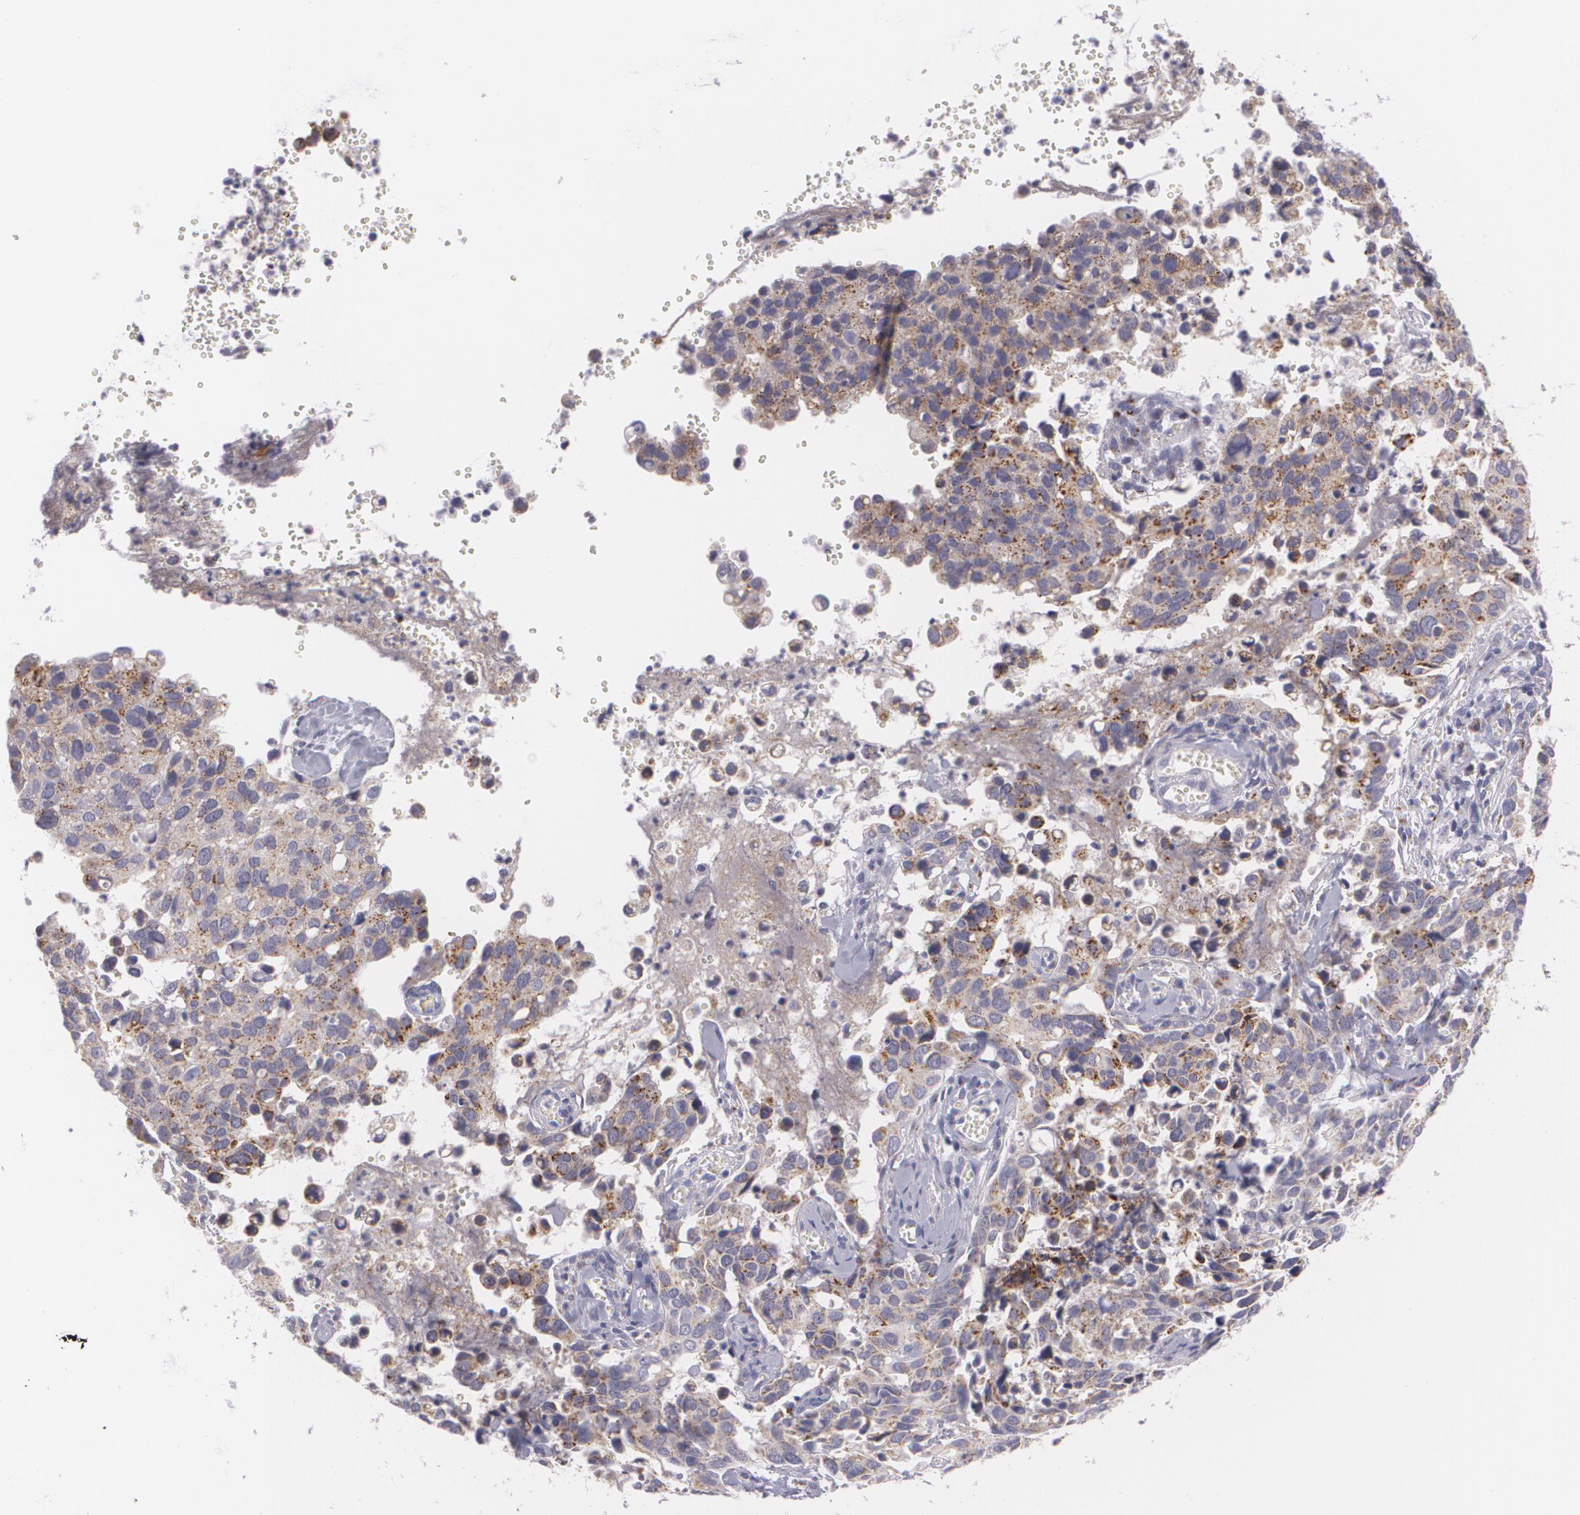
{"staining": {"intensity": "moderate", "quantity": ">75%", "location": "cytoplasmic/membranous"}, "tissue": "cervical cancer", "cell_type": "Tumor cells", "image_type": "cancer", "snomed": [{"axis": "morphology", "description": "Normal tissue, NOS"}, {"axis": "morphology", "description": "Squamous cell carcinoma, NOS"}, {"axis": "topography", "description": "Cervix"}], "caption": "High-magnification brightfield microscopy of cervical cancer (squamous cell carcinoma) stained with DAB (brown) and counterstained with hematoxylin (blue). tumor cells exhibit moderate cytoplasmic/membranous staining is present in about>75% of cells.", "gene": "CILK1", "patient": {"sex": "female", "age": 45}}